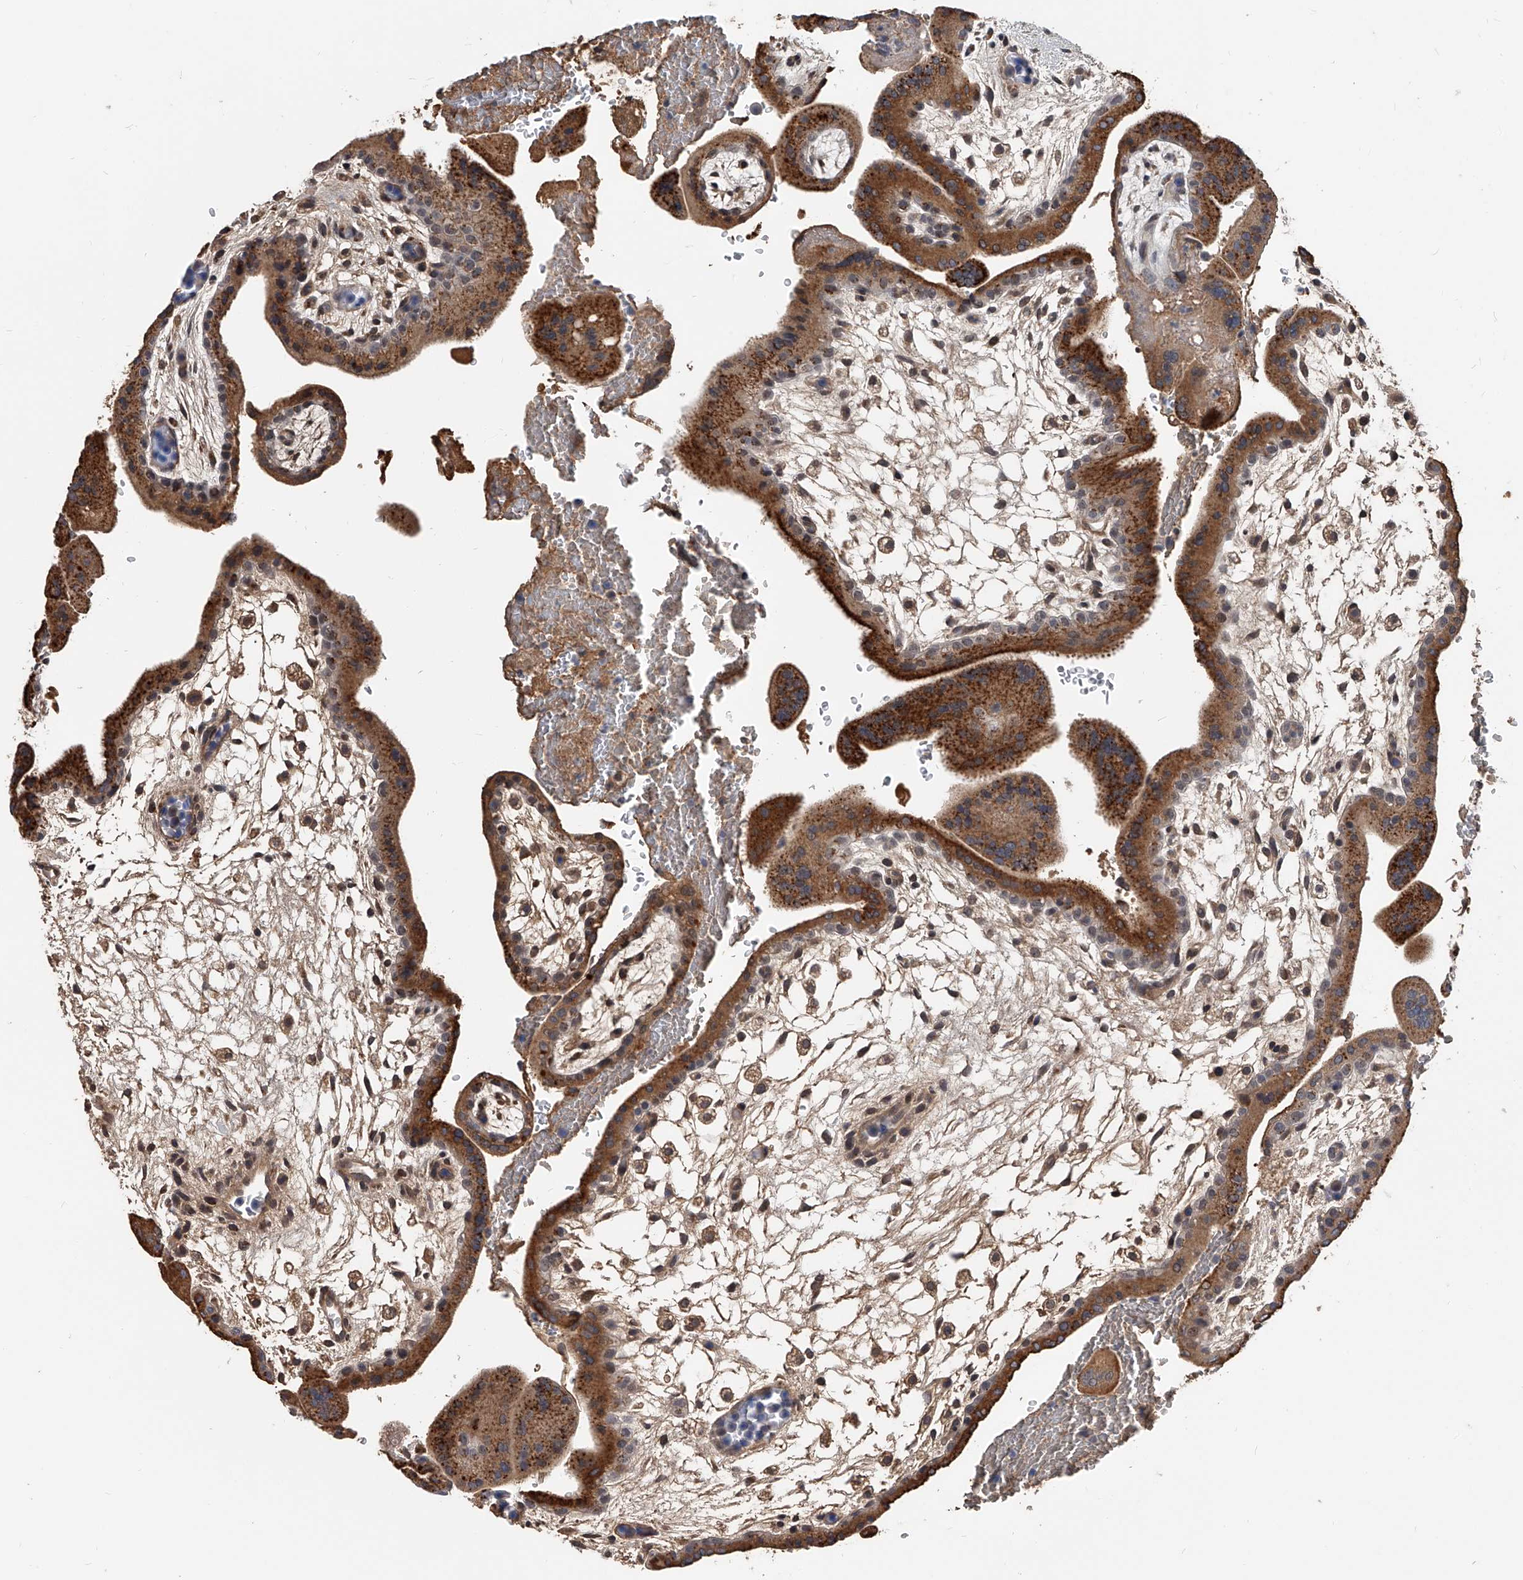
{"staining": {"intensity": "strong", "quantity": ">75%", "location": "cytoplasmic/membranous"}, "tissue": "placenta", "cell_type": "Trophoblastic cells", "image_type": "normal", "snomed": [{"axis": "morphology", "description": "Normal tissue, NOS"}, {"axis": "topography", "description": "Placenta"}], "caption": "High-power microscopy captured an immunohistochemistry (IHC) micrograph of unremarkable placenta, revealing strong cytoplasmic/membranous staining in about >75% of trophoblastic cells.", "gene": "ZNF25", "patient": {"sex": "female", "age": 35}}